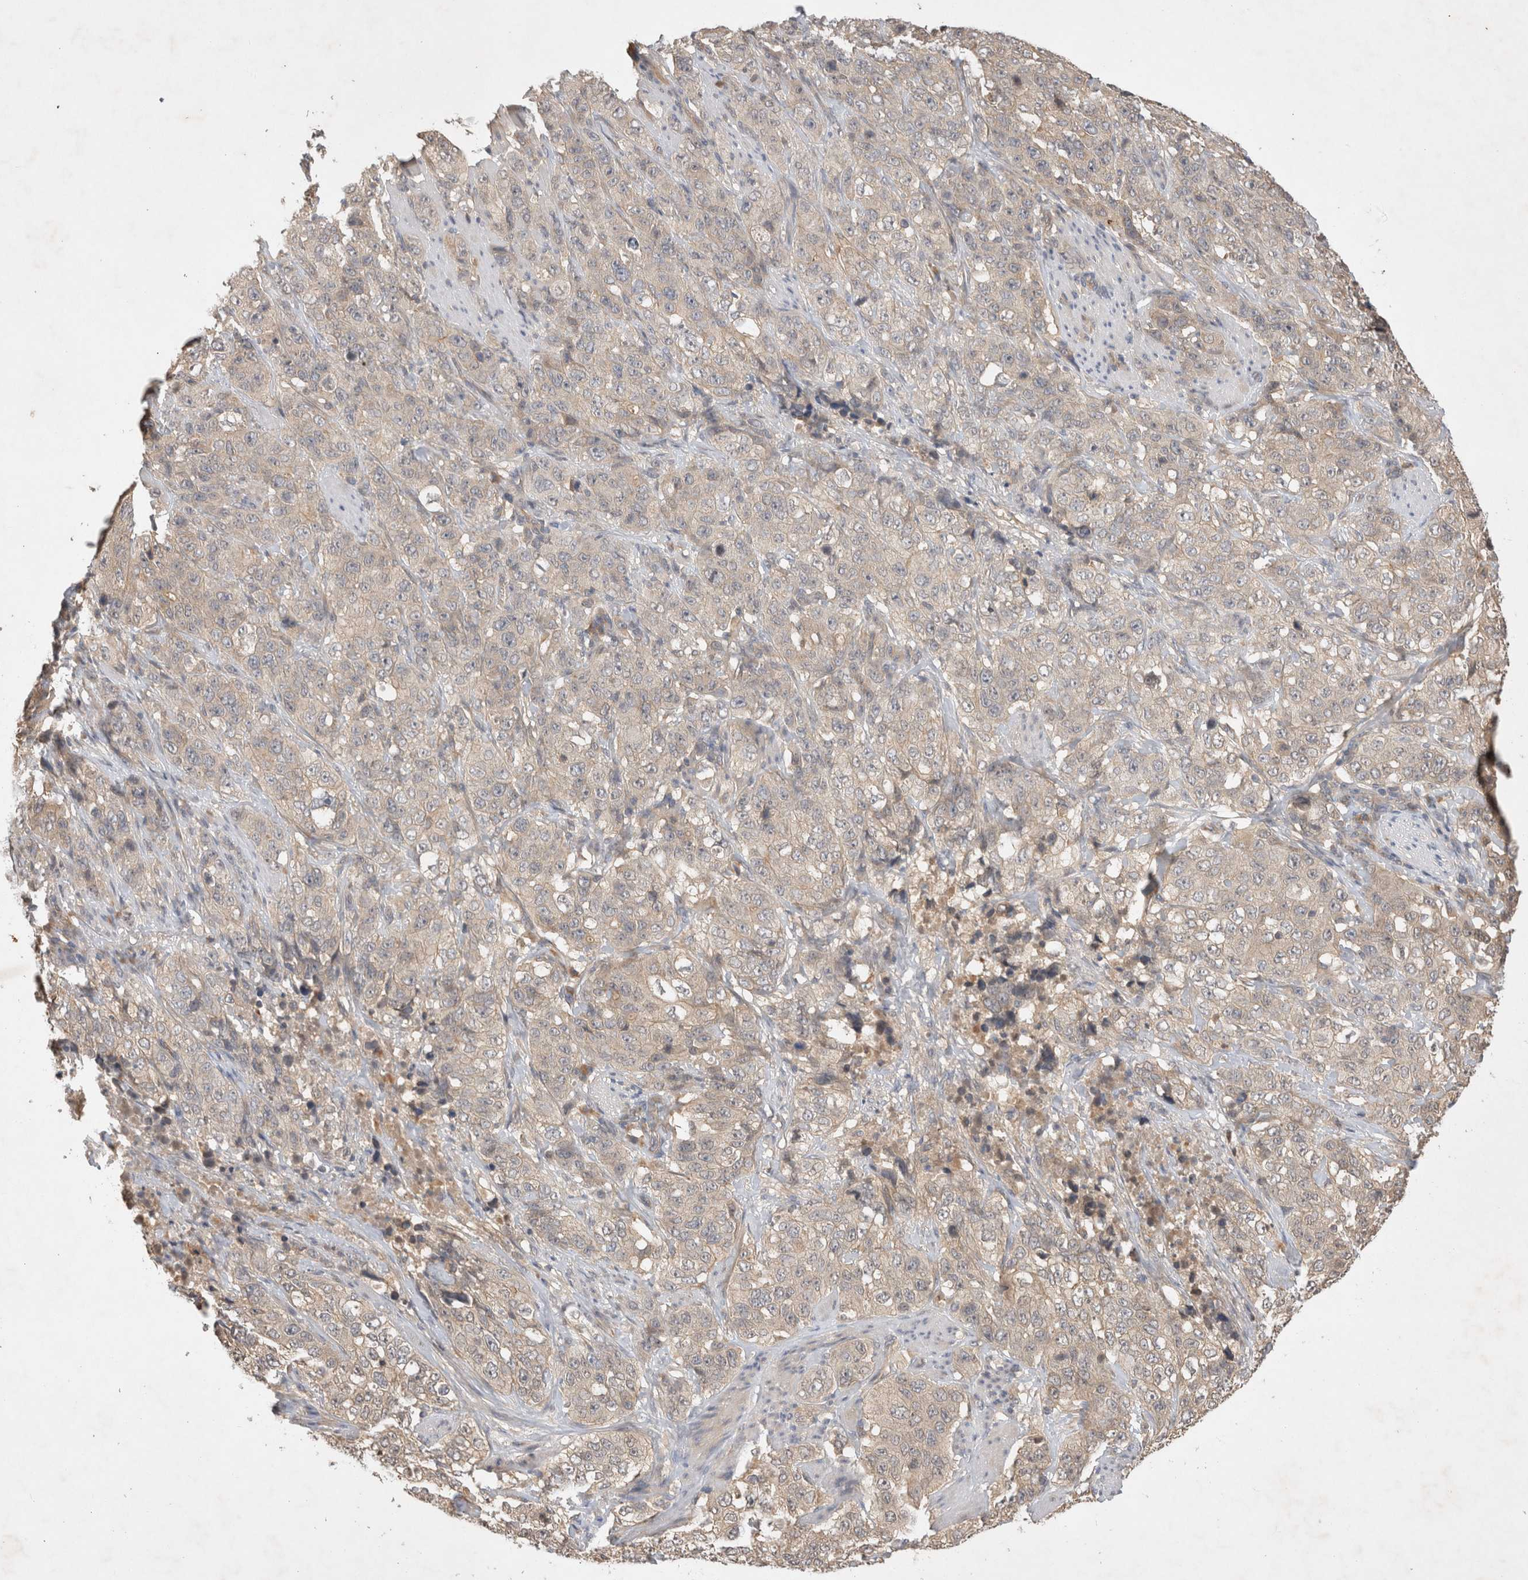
{"staining": {"intensity": "weak", "quantity": "25%-75%", "location": "cytoplasmic/membranous"}, "tissue": "stomach cancer", "cell_type": "Tumor cells", "image_type": "cancer", "snomed": [{"axis": "morphology", "description": "Adenocarcinoma, NOS"}, {"axis": "topography", "description": "Stomach"}], "caption": "Approximately 25%-75% of tumor cells in human stomach cancer (adenocarcinoma) demonstrate weak cytoplasmic/membranous protein expression as visualized by brown immunohistochemical staining.", "gene": "YES1", "patient": {"sex": "male", "age": 48}}